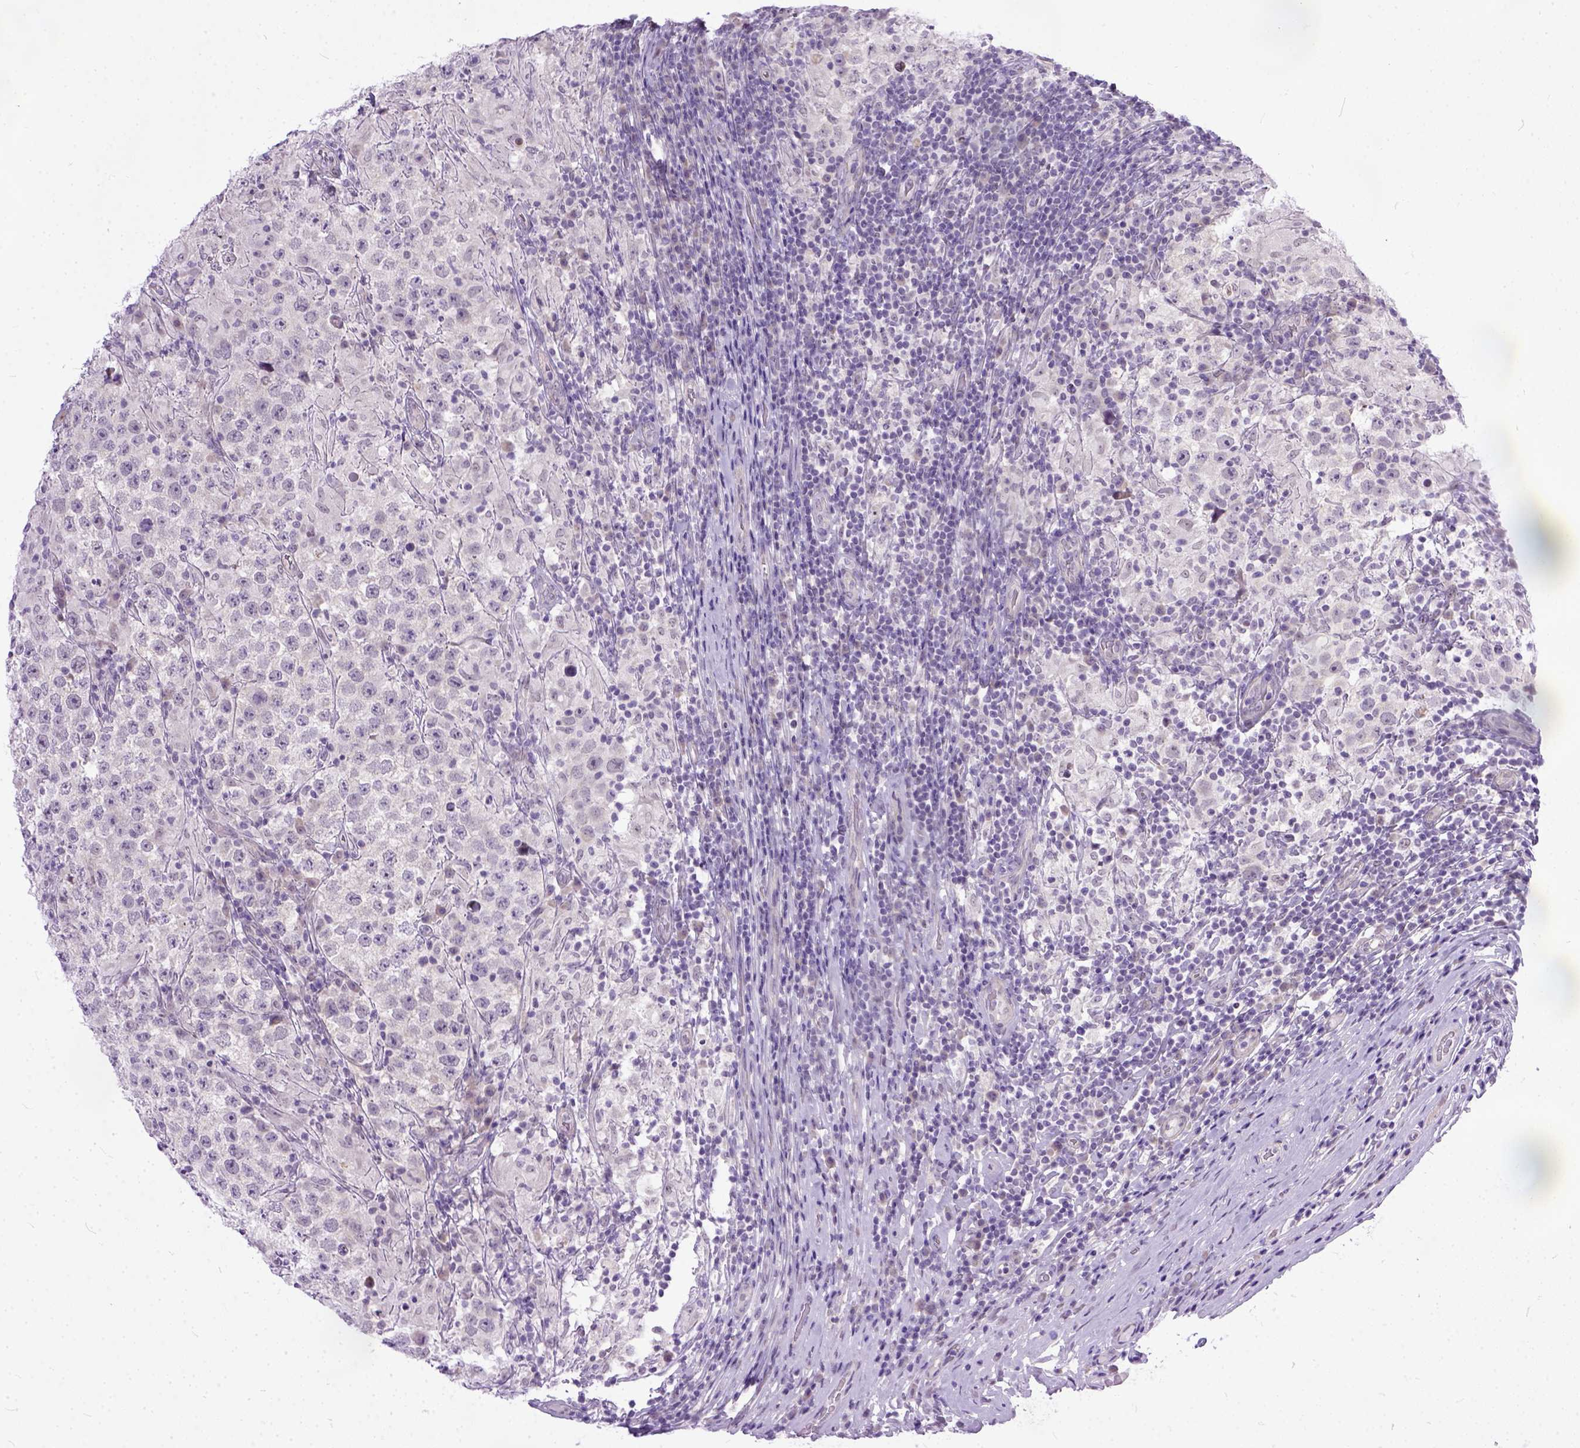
{"staining": {"intensity": "negative", "quantity": "none", "location": "none"}, "tissue": "testis cancer", "cell_type": "Tumor cells", "image_type": "cancer", "snomed": [{"axis": "morphology", "description": "Seminoma, NOS"}, {"axis": "morphology", "description": "Carcinoma, Embryonal, NOS"}, {"axis": "topography", "description": "Testis"}], "caption": "DAB immunohistochemical staining of human testis cancer displays no significant expression in tumor cells. (DAB (3,3'-diaminobenzidine) immunohistochemistry (IHC) visualized using brightfield microscopy, high magnification).", "gene": "TCEAL7", "patient": {"sex": "male", "age": 41}}